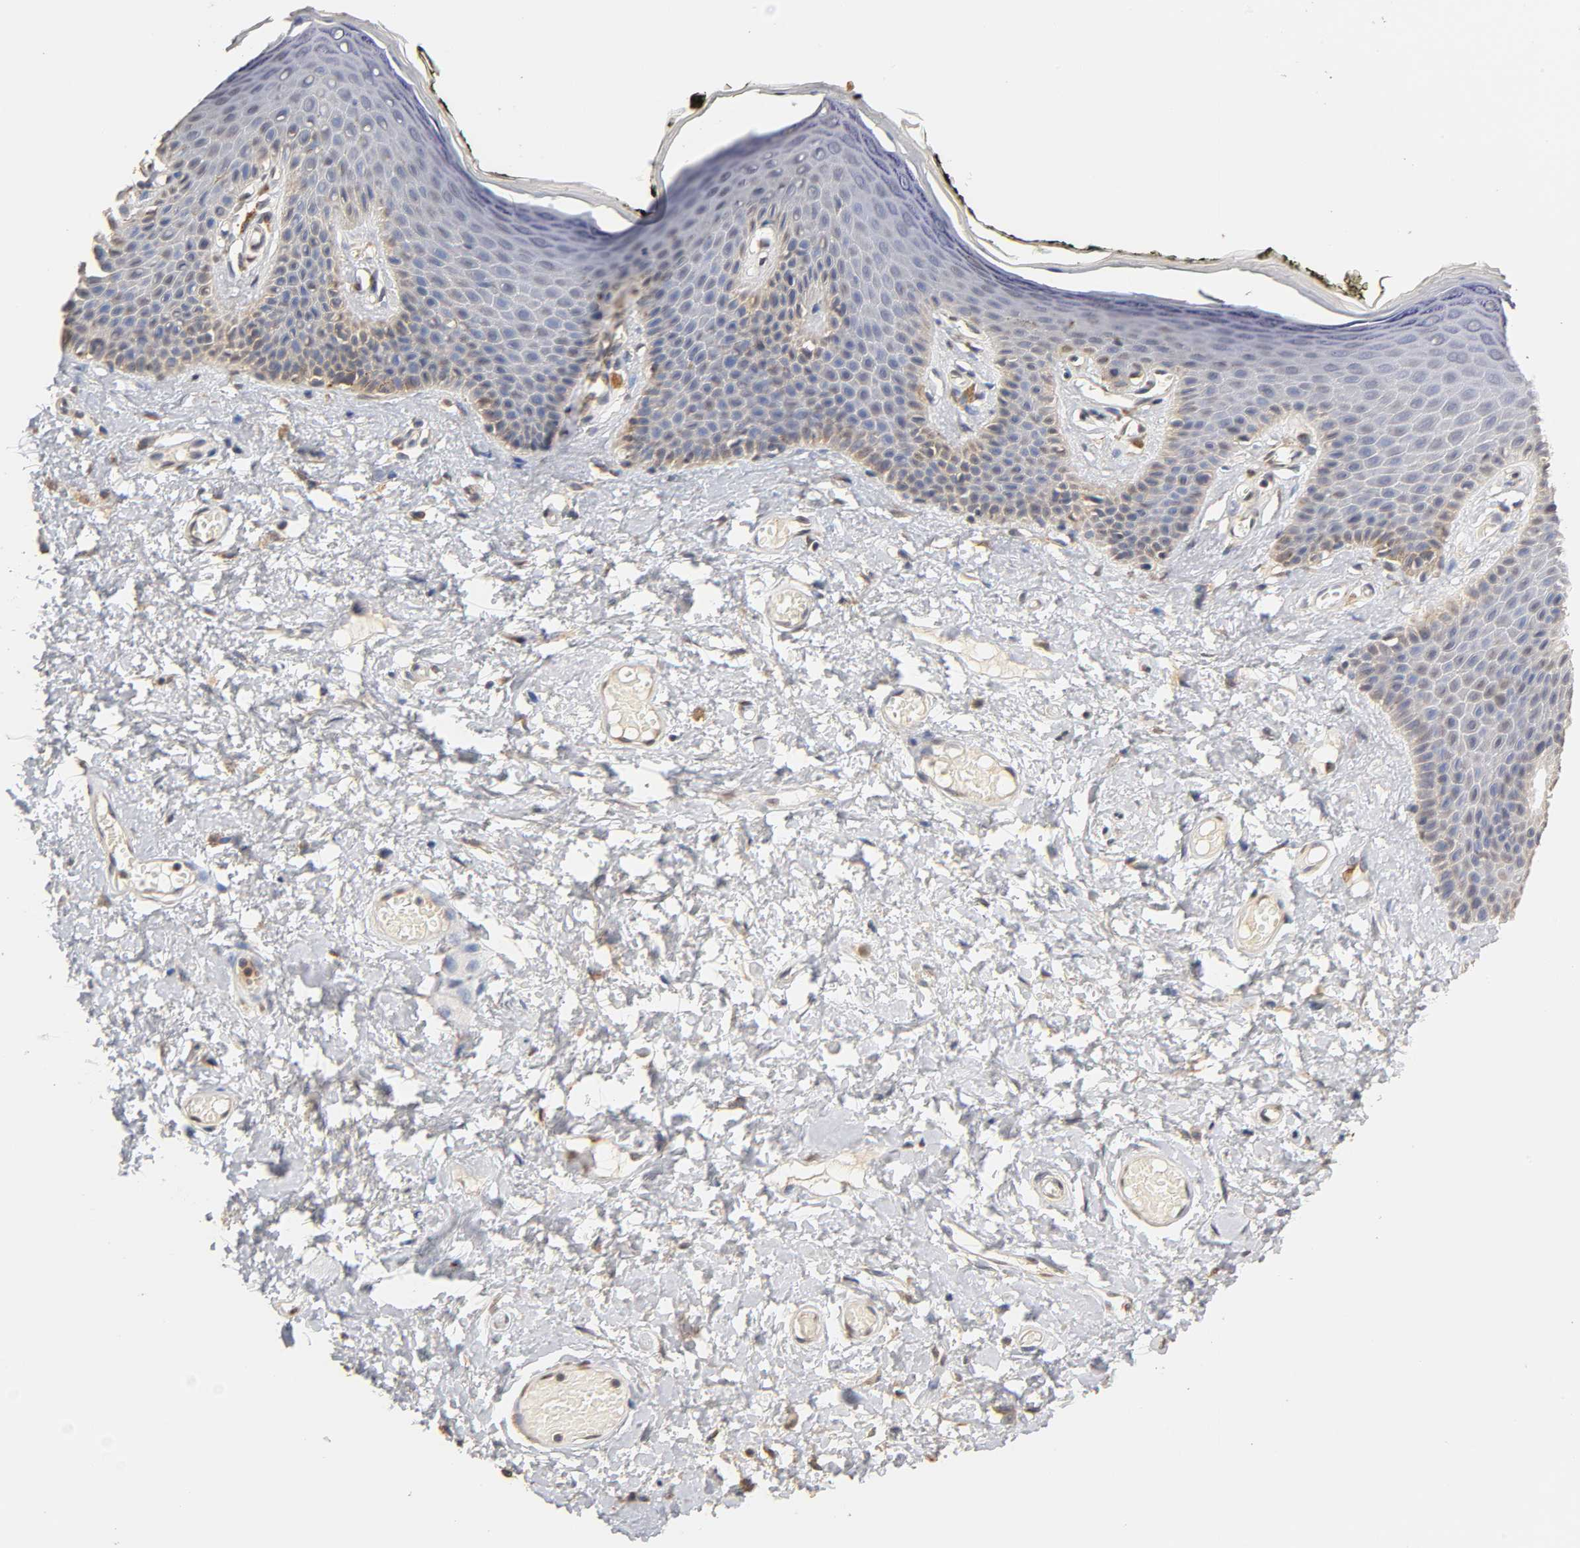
{"staining": {"intensity": "moderate", "quantity": "<25%", "location": "cytoplasmic/membranous"}, "tissue": "skin", "cell_type": "Epidermal cells", "image_type": "normal", "snomed": [{"axis": "morphology", "description": "Normal tissue, NOS"}, {"axis": "morphology", "description": "Inflammation, NOS"}, {"axis": "topography", "description": "Vulva"}], "caption": "The immunohistochemical stain shows moderate cytoplasmic/membranous positivity in epidermal cells of benign skin.", "gene": "PKN1", "patient": {"sex": "female", "age": 84}}